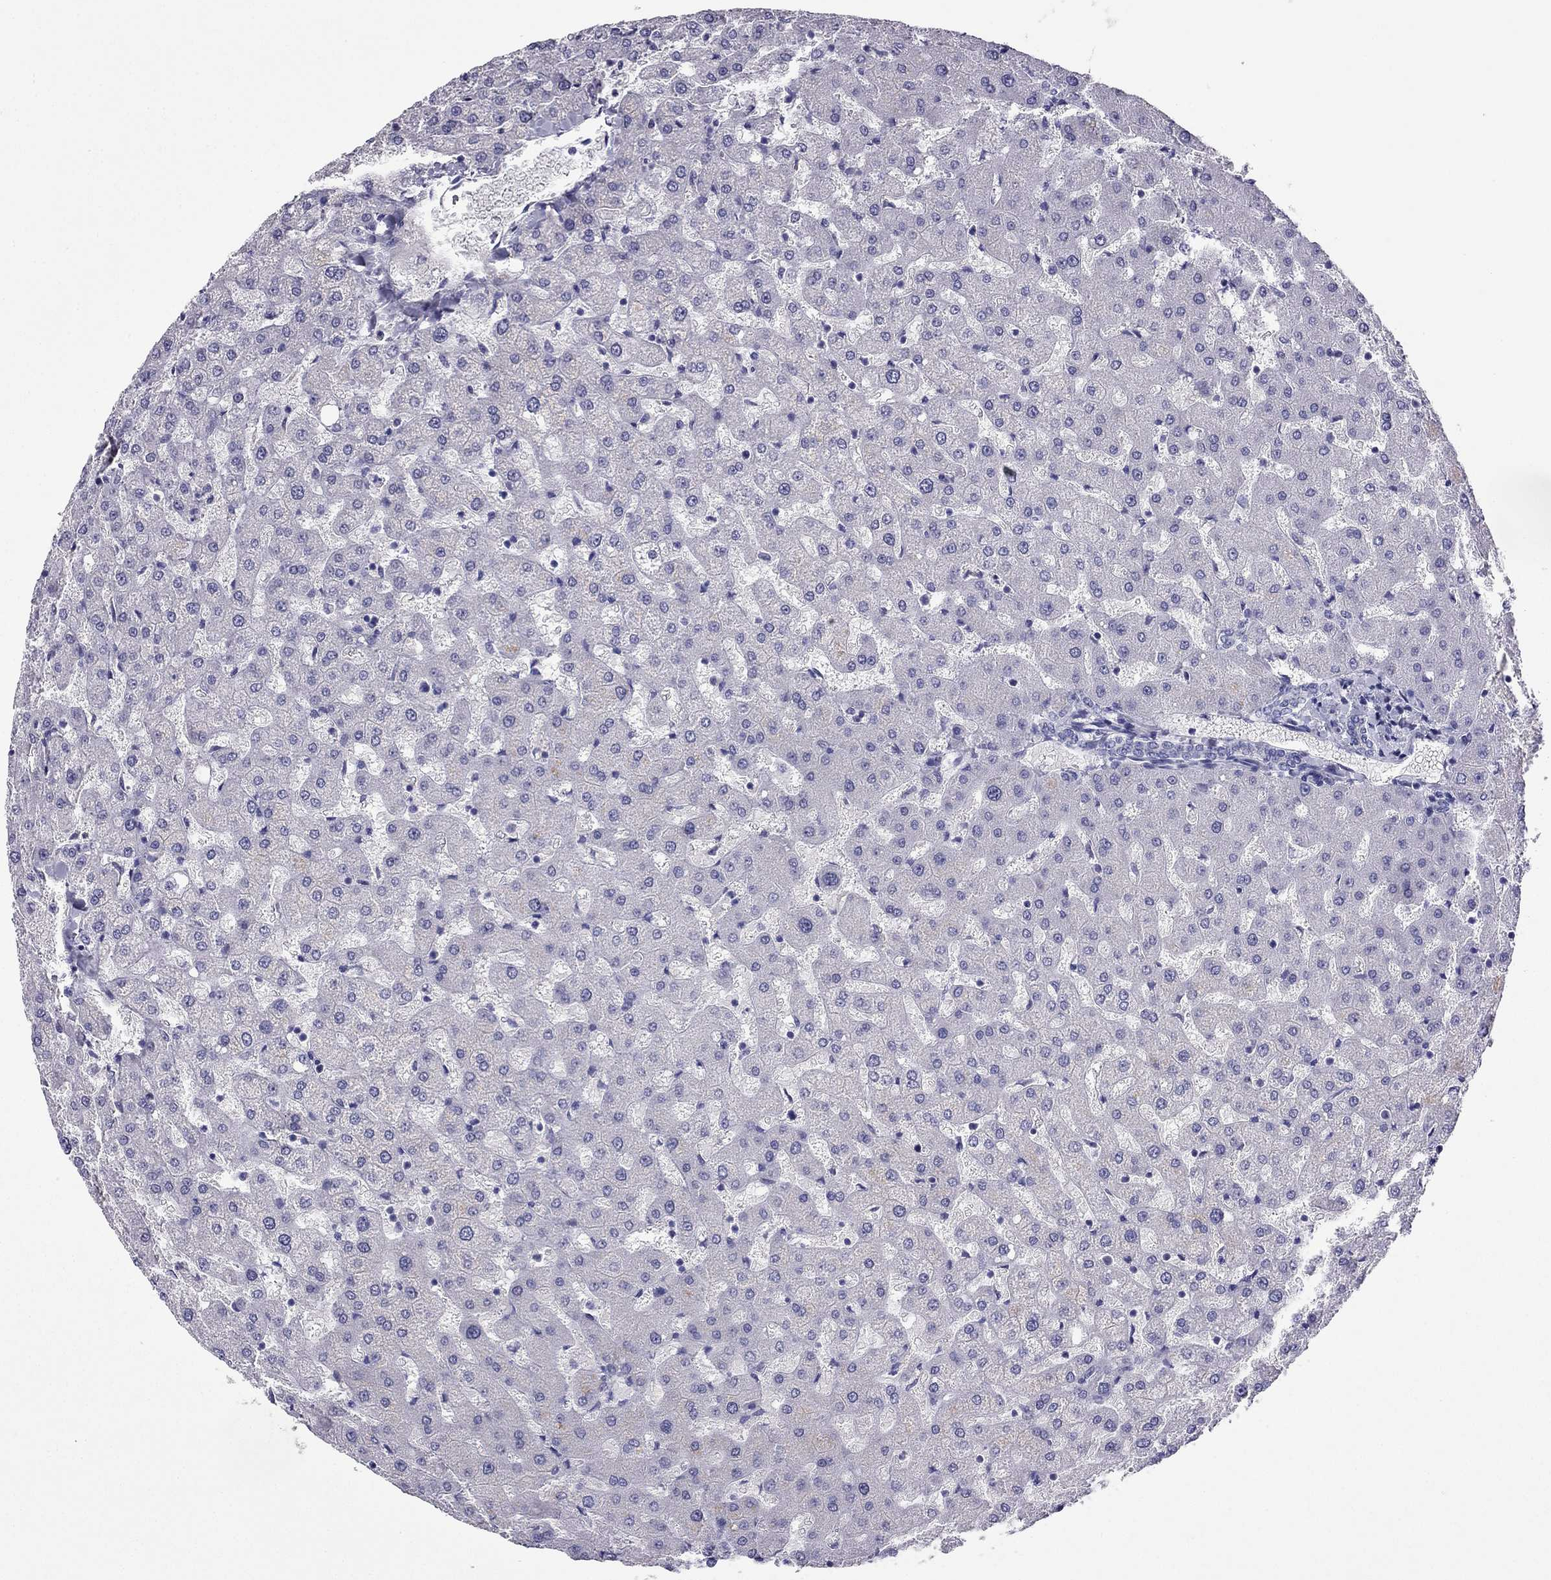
{"staining": {"intensity": "negative", "quantity": "none", "location": "none"}, "tissue": "liver", "cell_type": "Cholangiocytes", "image_type": "normal", "snomed": [{"axis": "morphology", "description": "Normal tissue, NOS"}, {"axis": "topography", "description": "Liver"}], "caption": "High magnification brightfield microscopy of unremarkable liver stained with DAB (brown) and counterstained with hematoxylin (blue): cholangiocytes show no significant positivity.", "gene": "SCNN1D", "patient": {"sex": "female", "age": 50}}